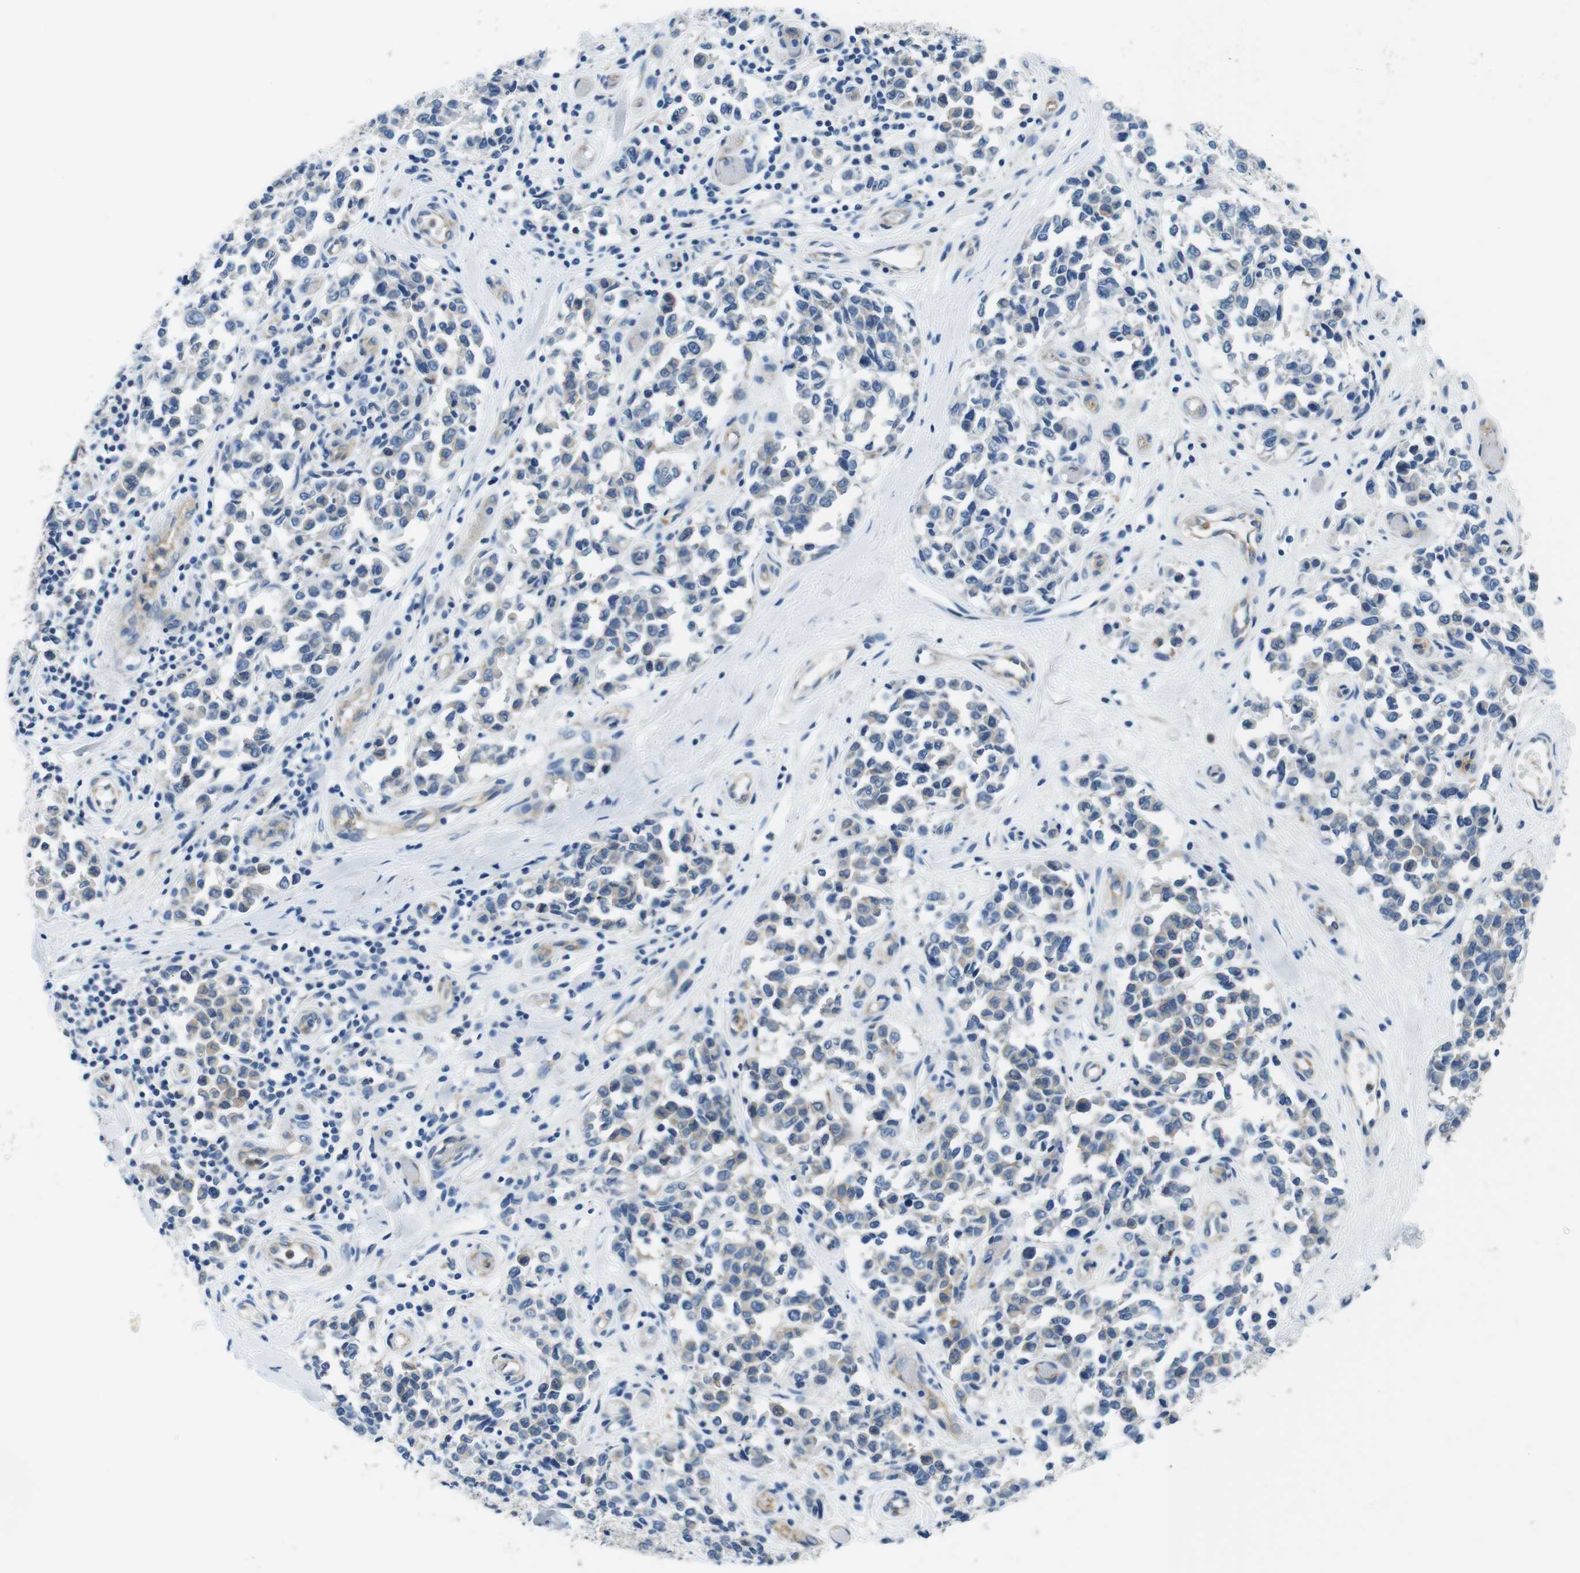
{"staining": {"intensity": "moderate", "quantity": "25%-75%", "location": "cytoplasmic/membranous"}, "tissue": "melanoma", "cell_type": "Tumor cells", "image_type": "cancer", "snomed": [{"axis": "morphology", "description": "Malignant melanoma, NOS"}, {"axis": "topography", "description": "Skin"}], "caption": "There is medium levels of moderate cytoplasmic/membranous staining in tumor cells of melanoma, as demonstrated by immunohistochemical staining (brown color).", "gene": "EIF2B5", "patient": {"sex": "female", "age": 64}}